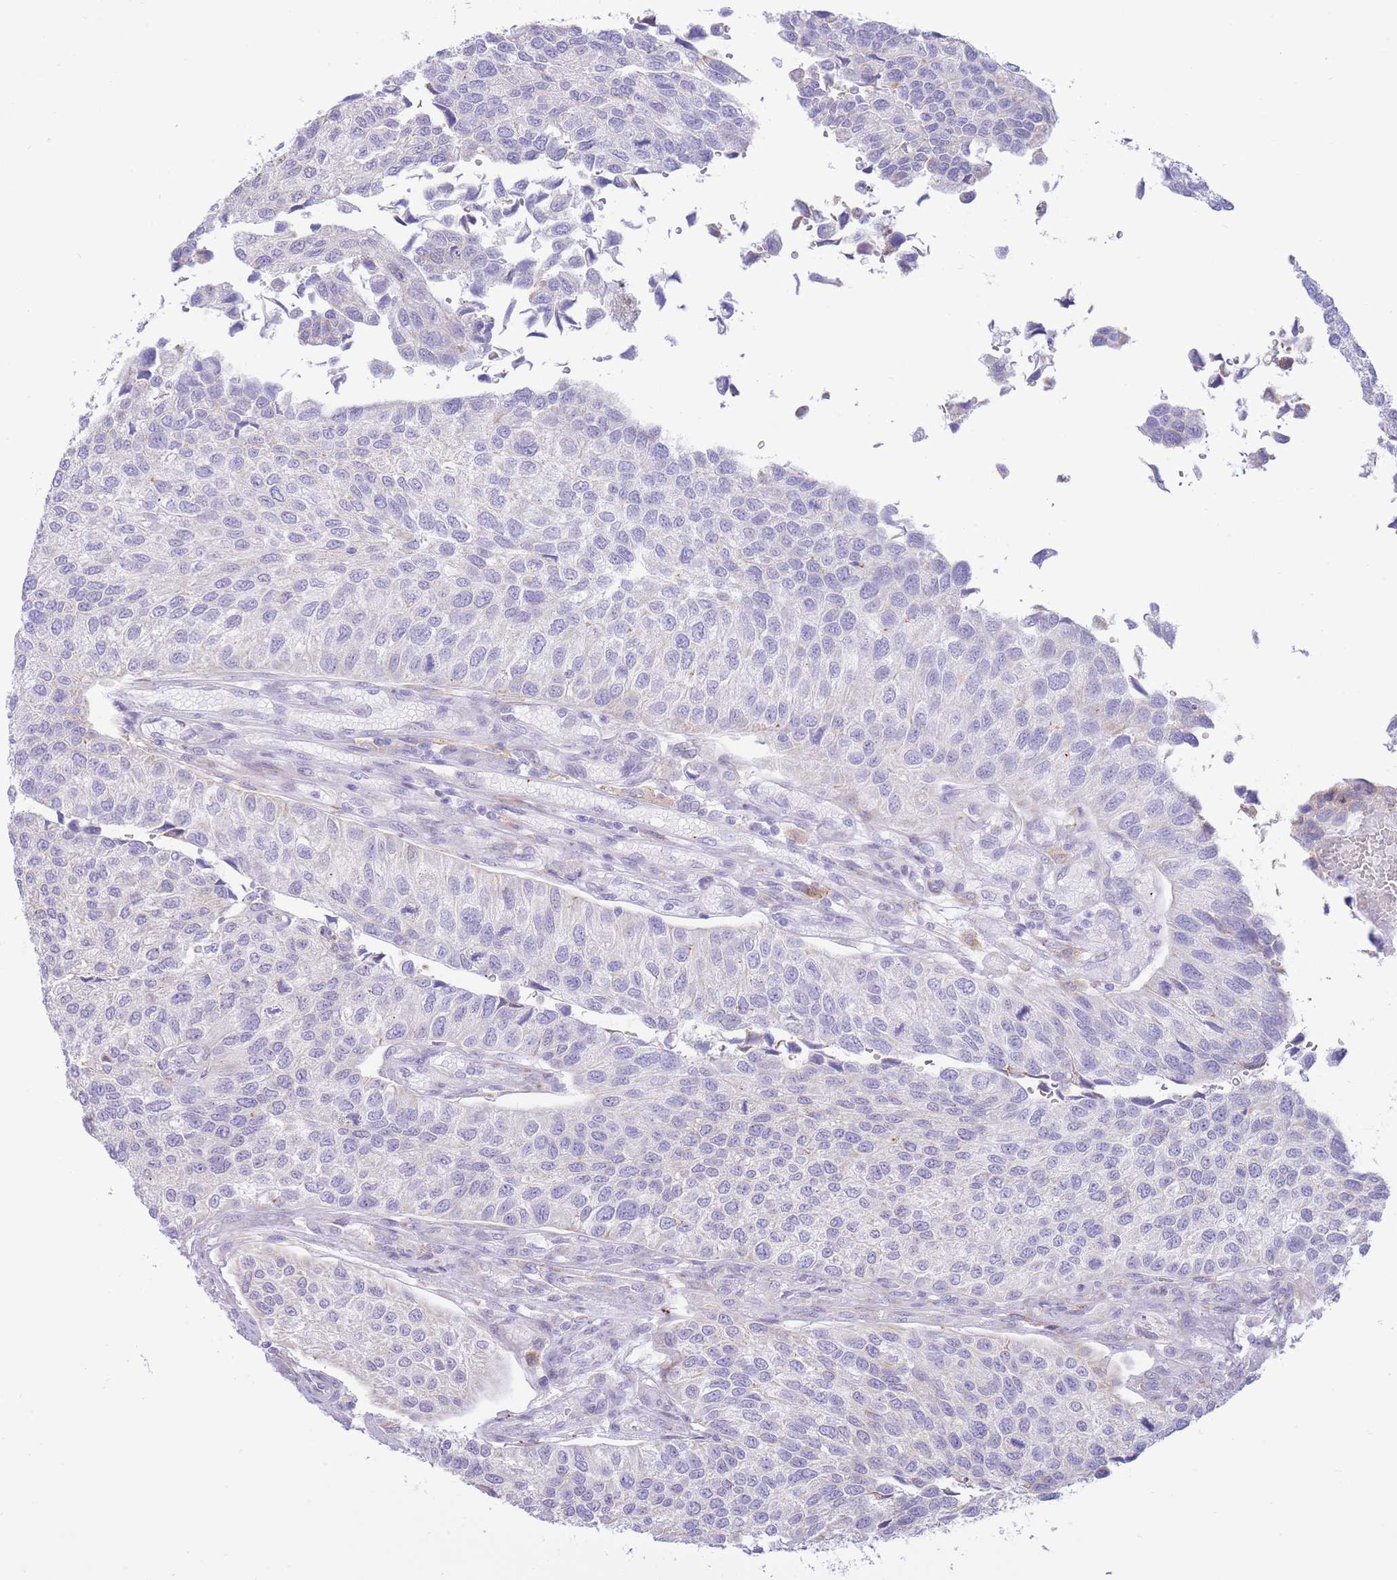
{"staining": {"intensity": "weak", "quantity": "<25%", "location": "cytoplasmic/membranous"}, "tissue": "urothelial cancer", "cell_type": "Tumor cells", "image_type": "cancer", "snomed": [{"axis": "morphology", "description": "Urothelial carcinoma, NOS"}, {"axis": "topography", "description": "Urinary bladder"}], "caption": "Human urothelial cancer stained for a protein using immunohistochemistry (IHC) reveals no expression in tumor cells.", "gene": "MYDGF", "patient": {"sex": "male", "age": 55}}